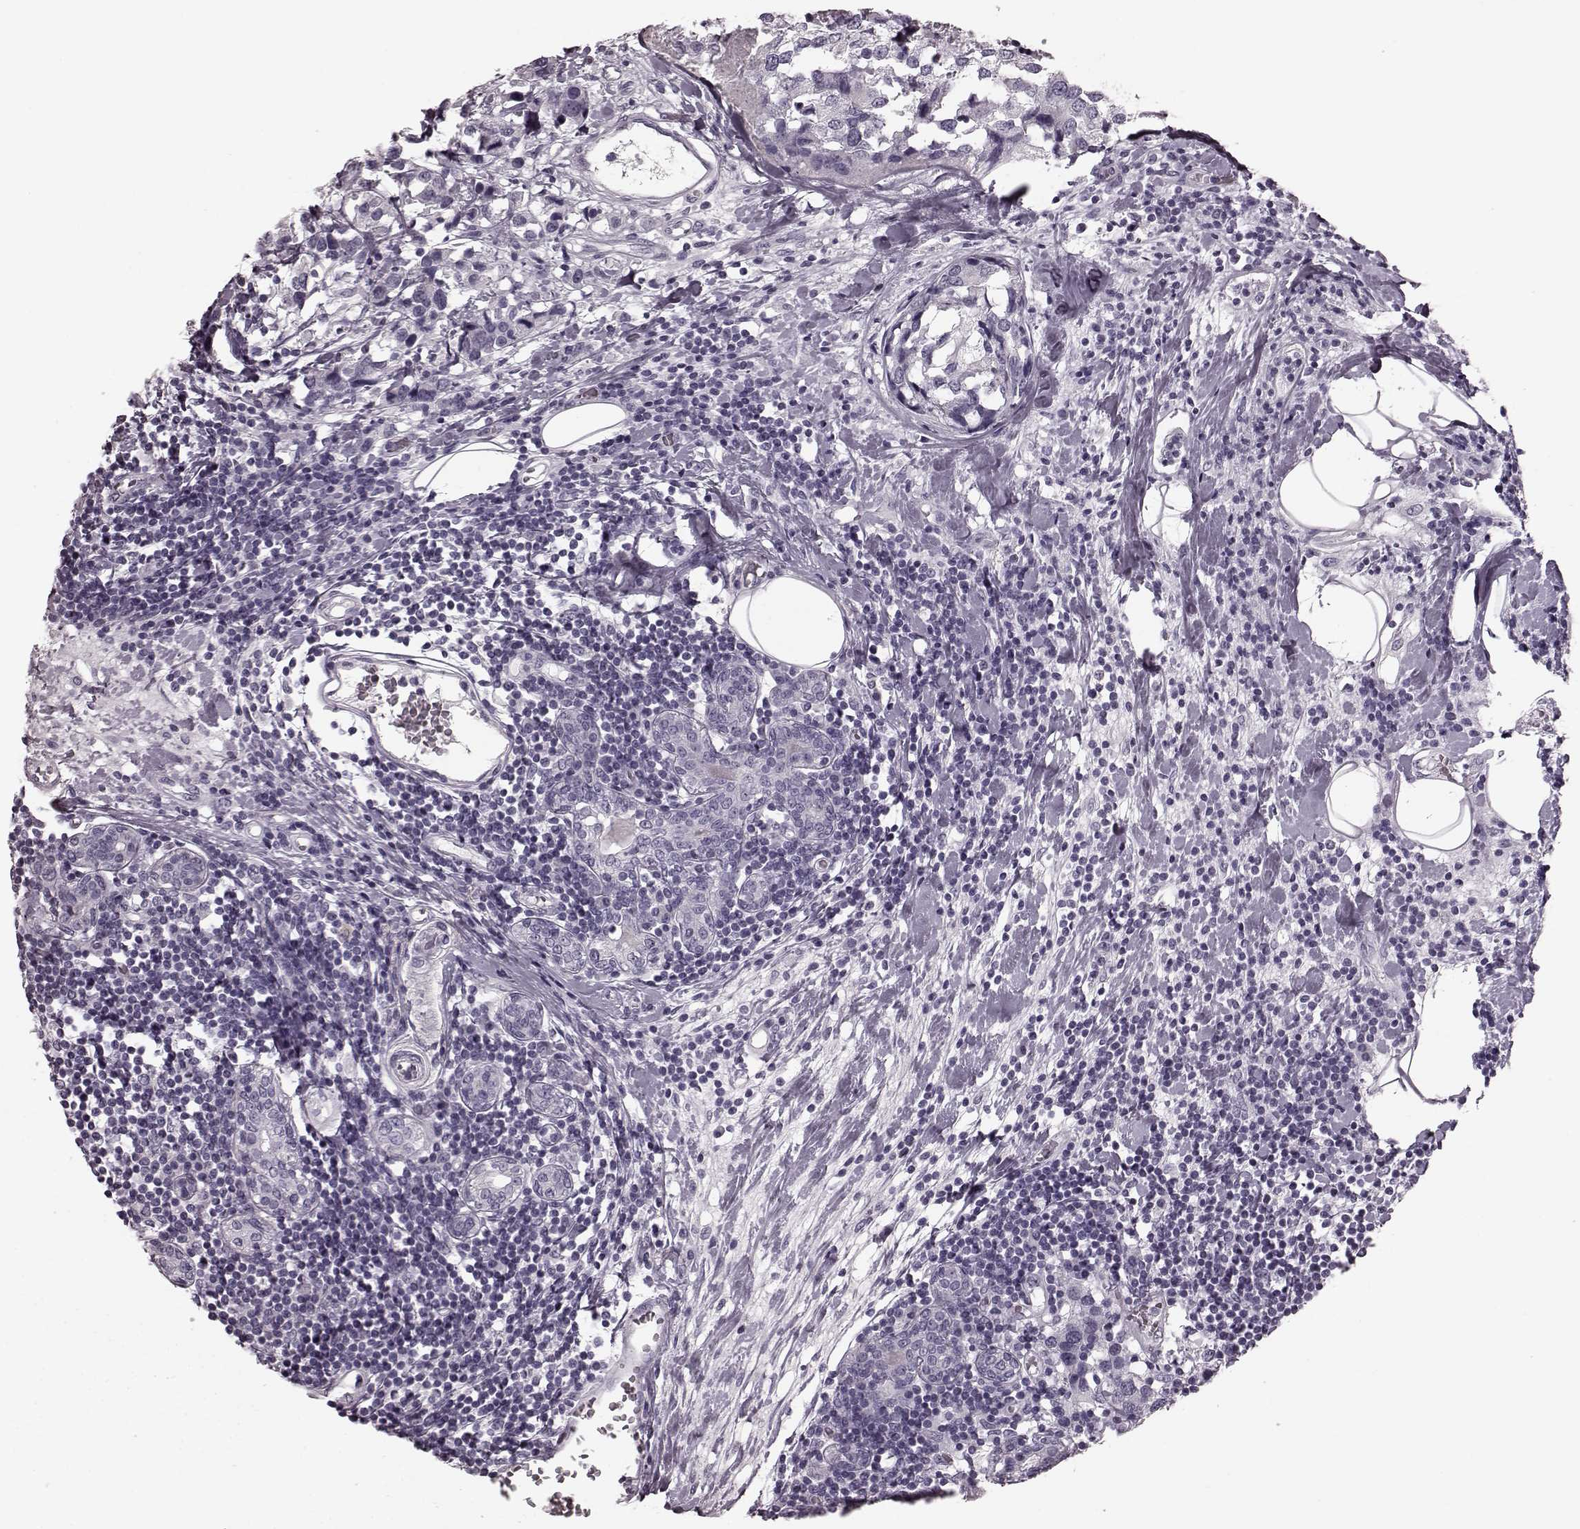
{"staining": {"intensity": "negative", "quantity": "none", "location": "none"}, "tissue": "breast cancer", "cell_type": "Tumor cells", "image_type": "cancer", "snomed": [{"axis": "morphology", "description": "Lobular carcinoma"}, {"axis": "topography", "description": "Breast"}], "caption": "High magnification brightfield microscopy of breast cancer (lobular carcinoma) stained with DAB (brown) and counterstained with hematoxylin (blue): tumor cells show no significant staining.", "gene": "TRPM1", "patient": {"sex": "female", "age": 59}}